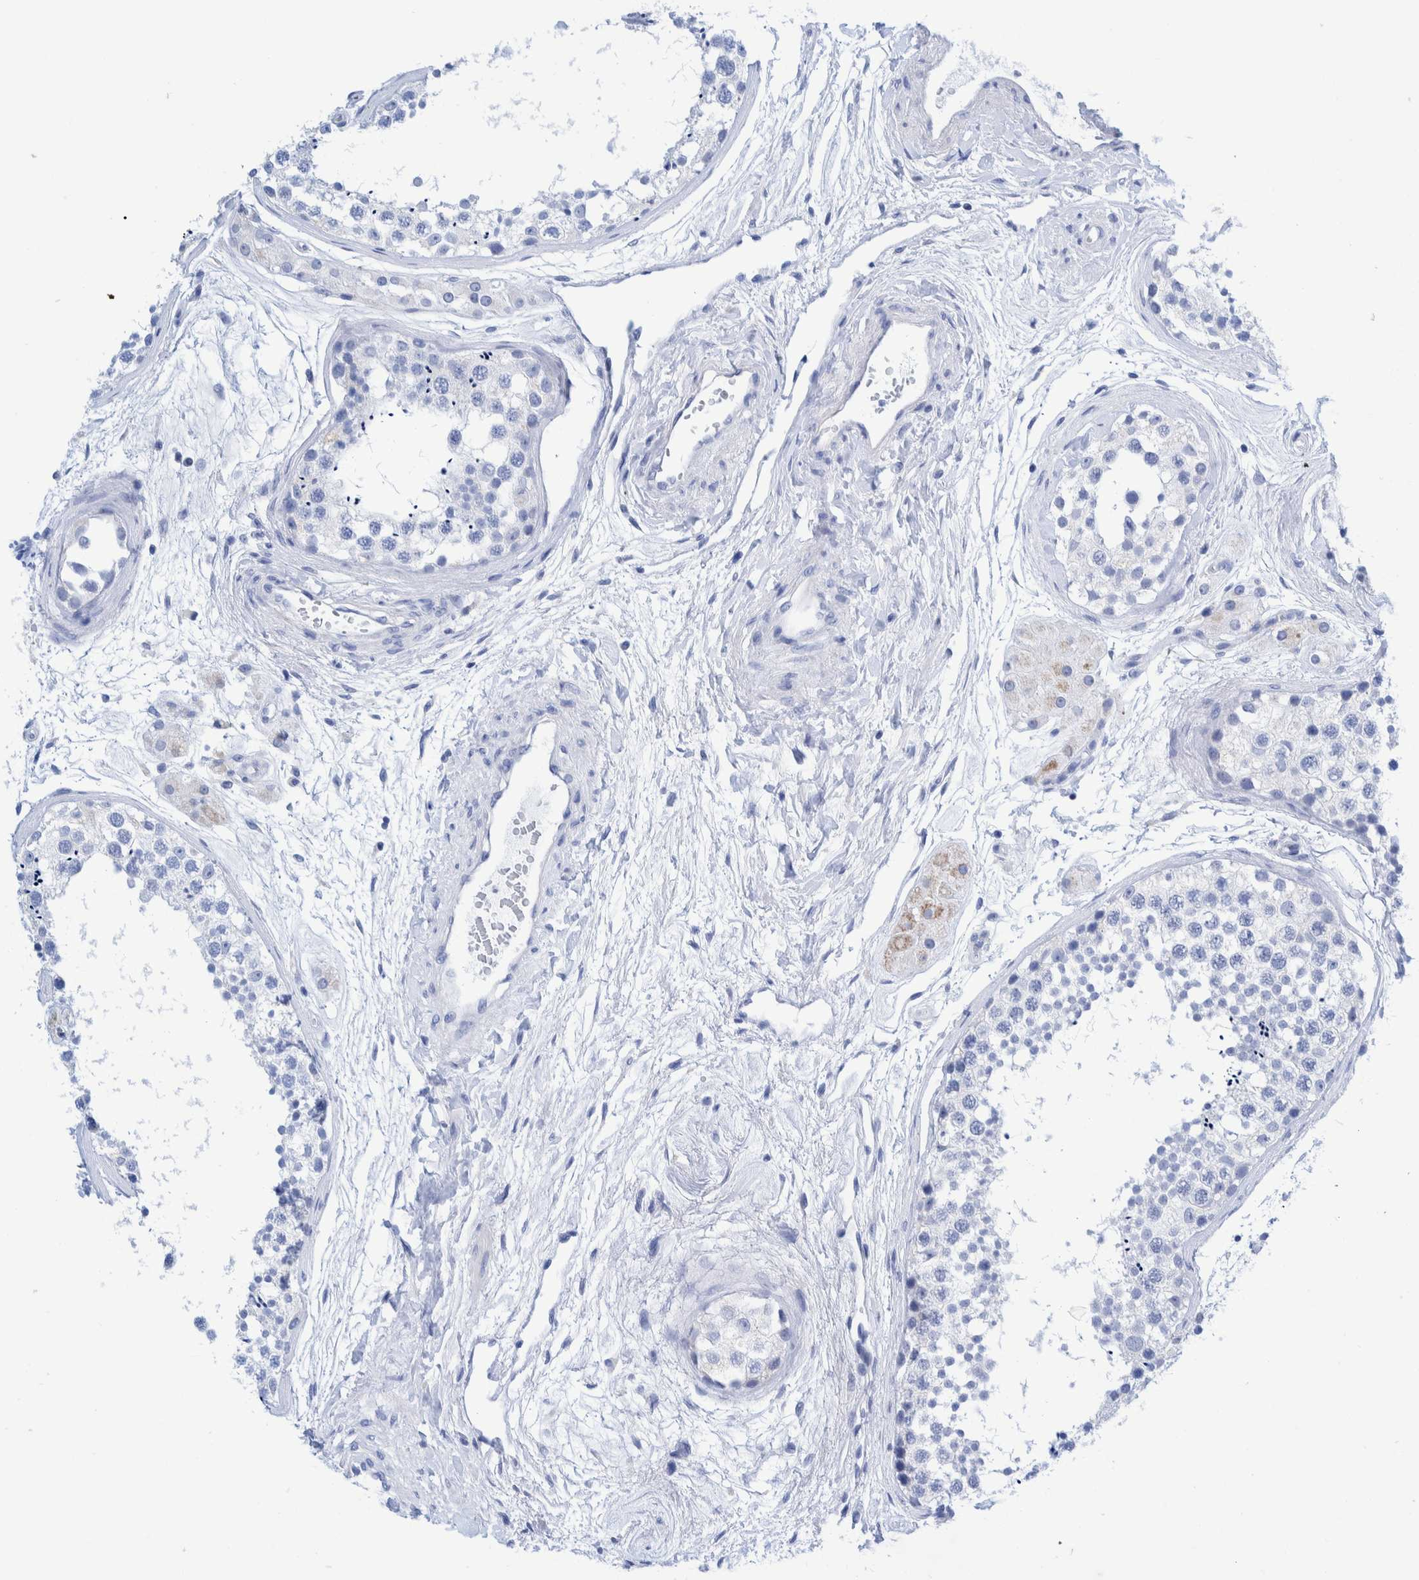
{"staining": {"intensity": "negative", "quantity": "none", "location": "none"}, "tissue": "testis", "cell_type": "Cells in seminiferous ducts", "image_type": "normal", "snomed": [{"axis": "morphology", "description": "Normal tissue, NOS"}, {"axis": "topography", "description": "Testis"}], "caption": "An immunohistochemistry (IHC) micrograph of benign testis is shown. There is no staining in cells in seminiferous ducts of testis. (Immunohistochemistry, brightfield microscopy, high magnification).", "gene": "KRT14", "patient": {"sex": "male", "age": 56}}